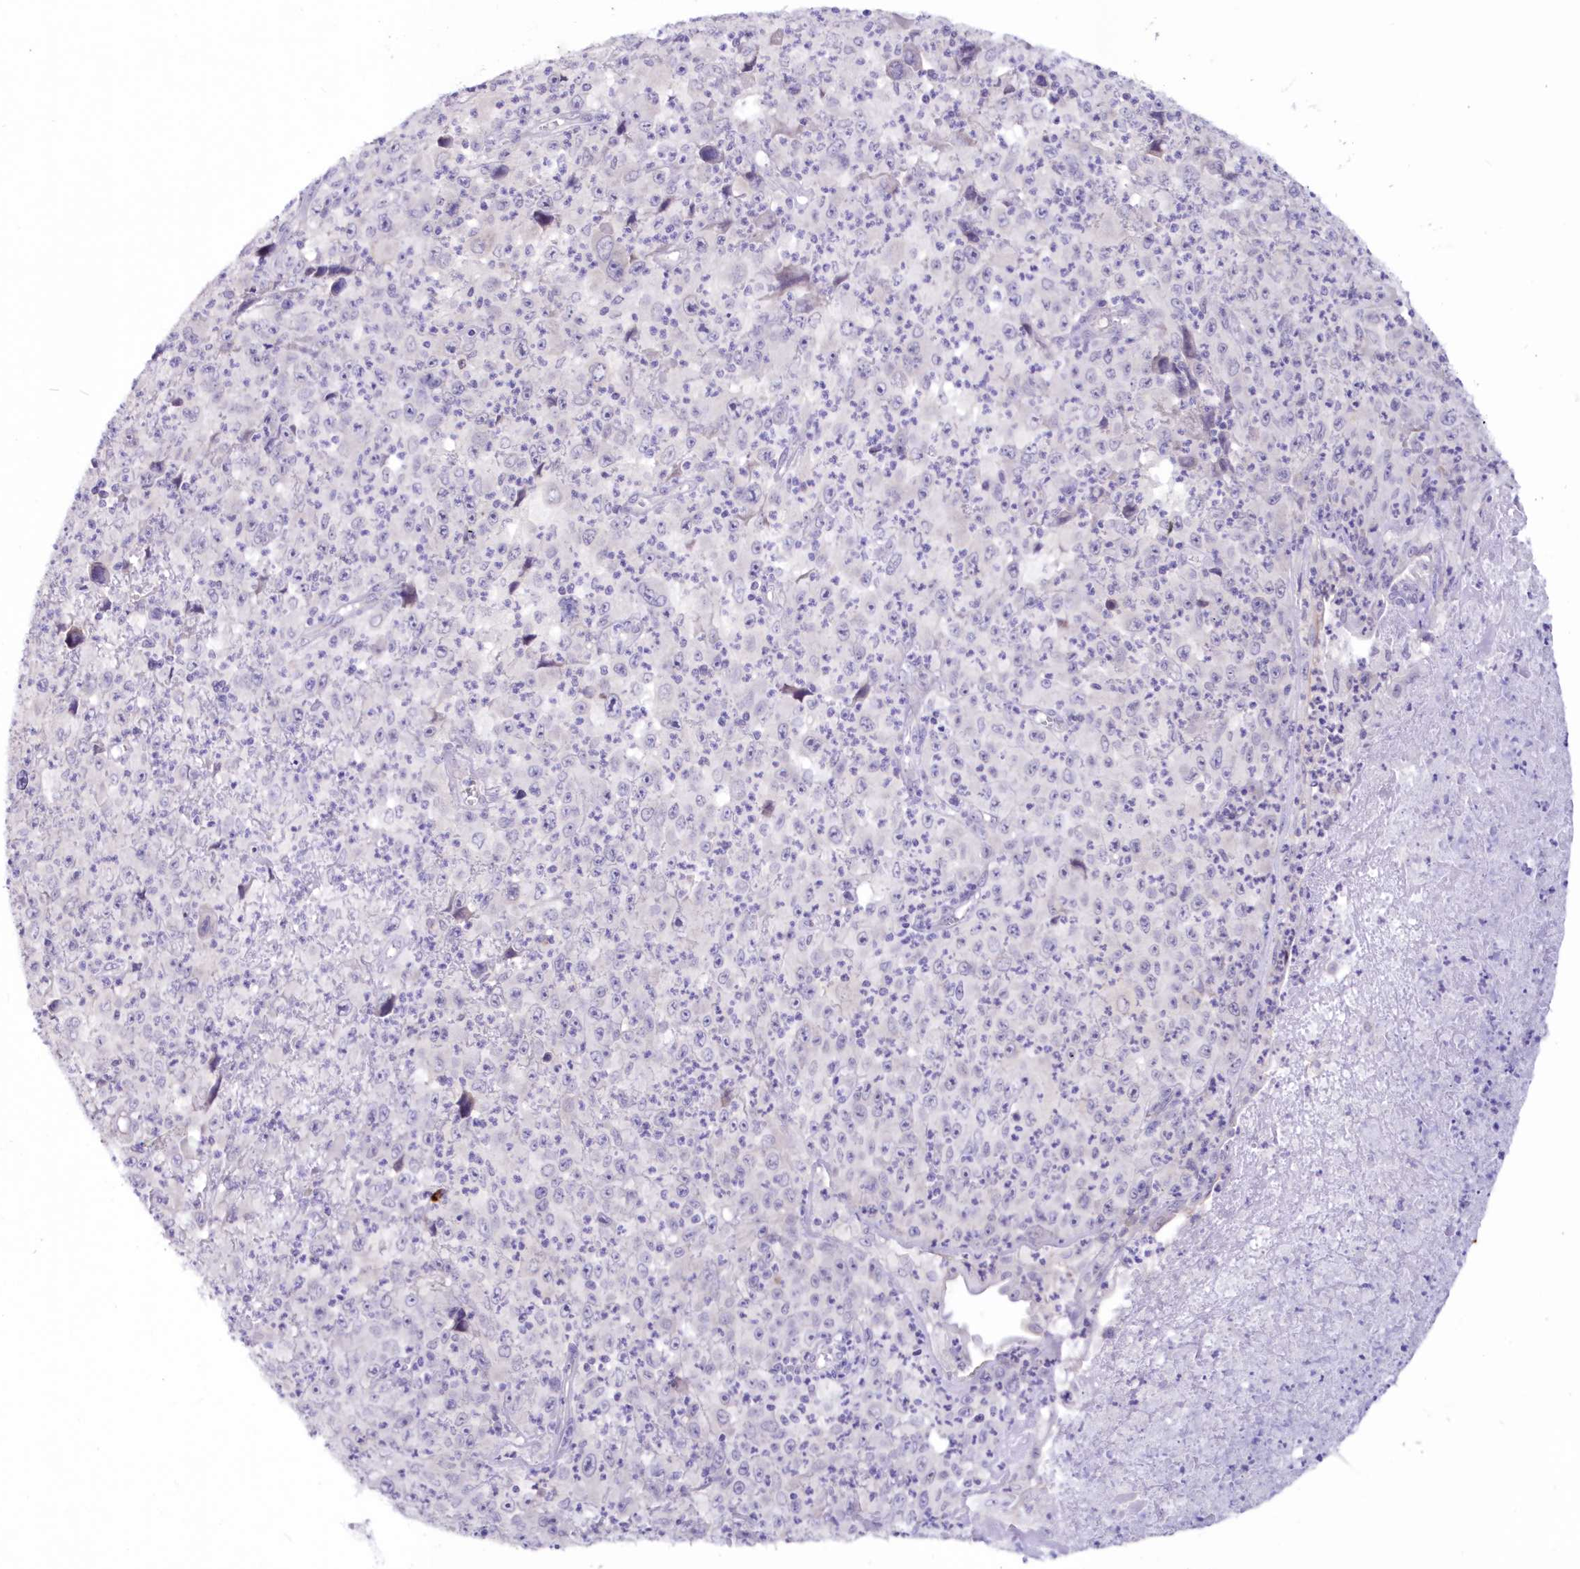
{"staining": {"intensity": "negative", "quantity": "none", "location": "none"}, "tissue": "melanoma", "cell_type": "Tumor cells", "image_type": "cancer", "snomed": [{"axis": "morphology", "description": "Malignant melanoma, Metastatic site"}, {"axis": "topography", "description": "Skin"}], "caption": "DAB immunohistochemical staining of malignant melanoma (metastatic site) shows no significant positivity in tumor cells.", "gene": "SNED1", "patient": {"sex": "female", "age": 56}}